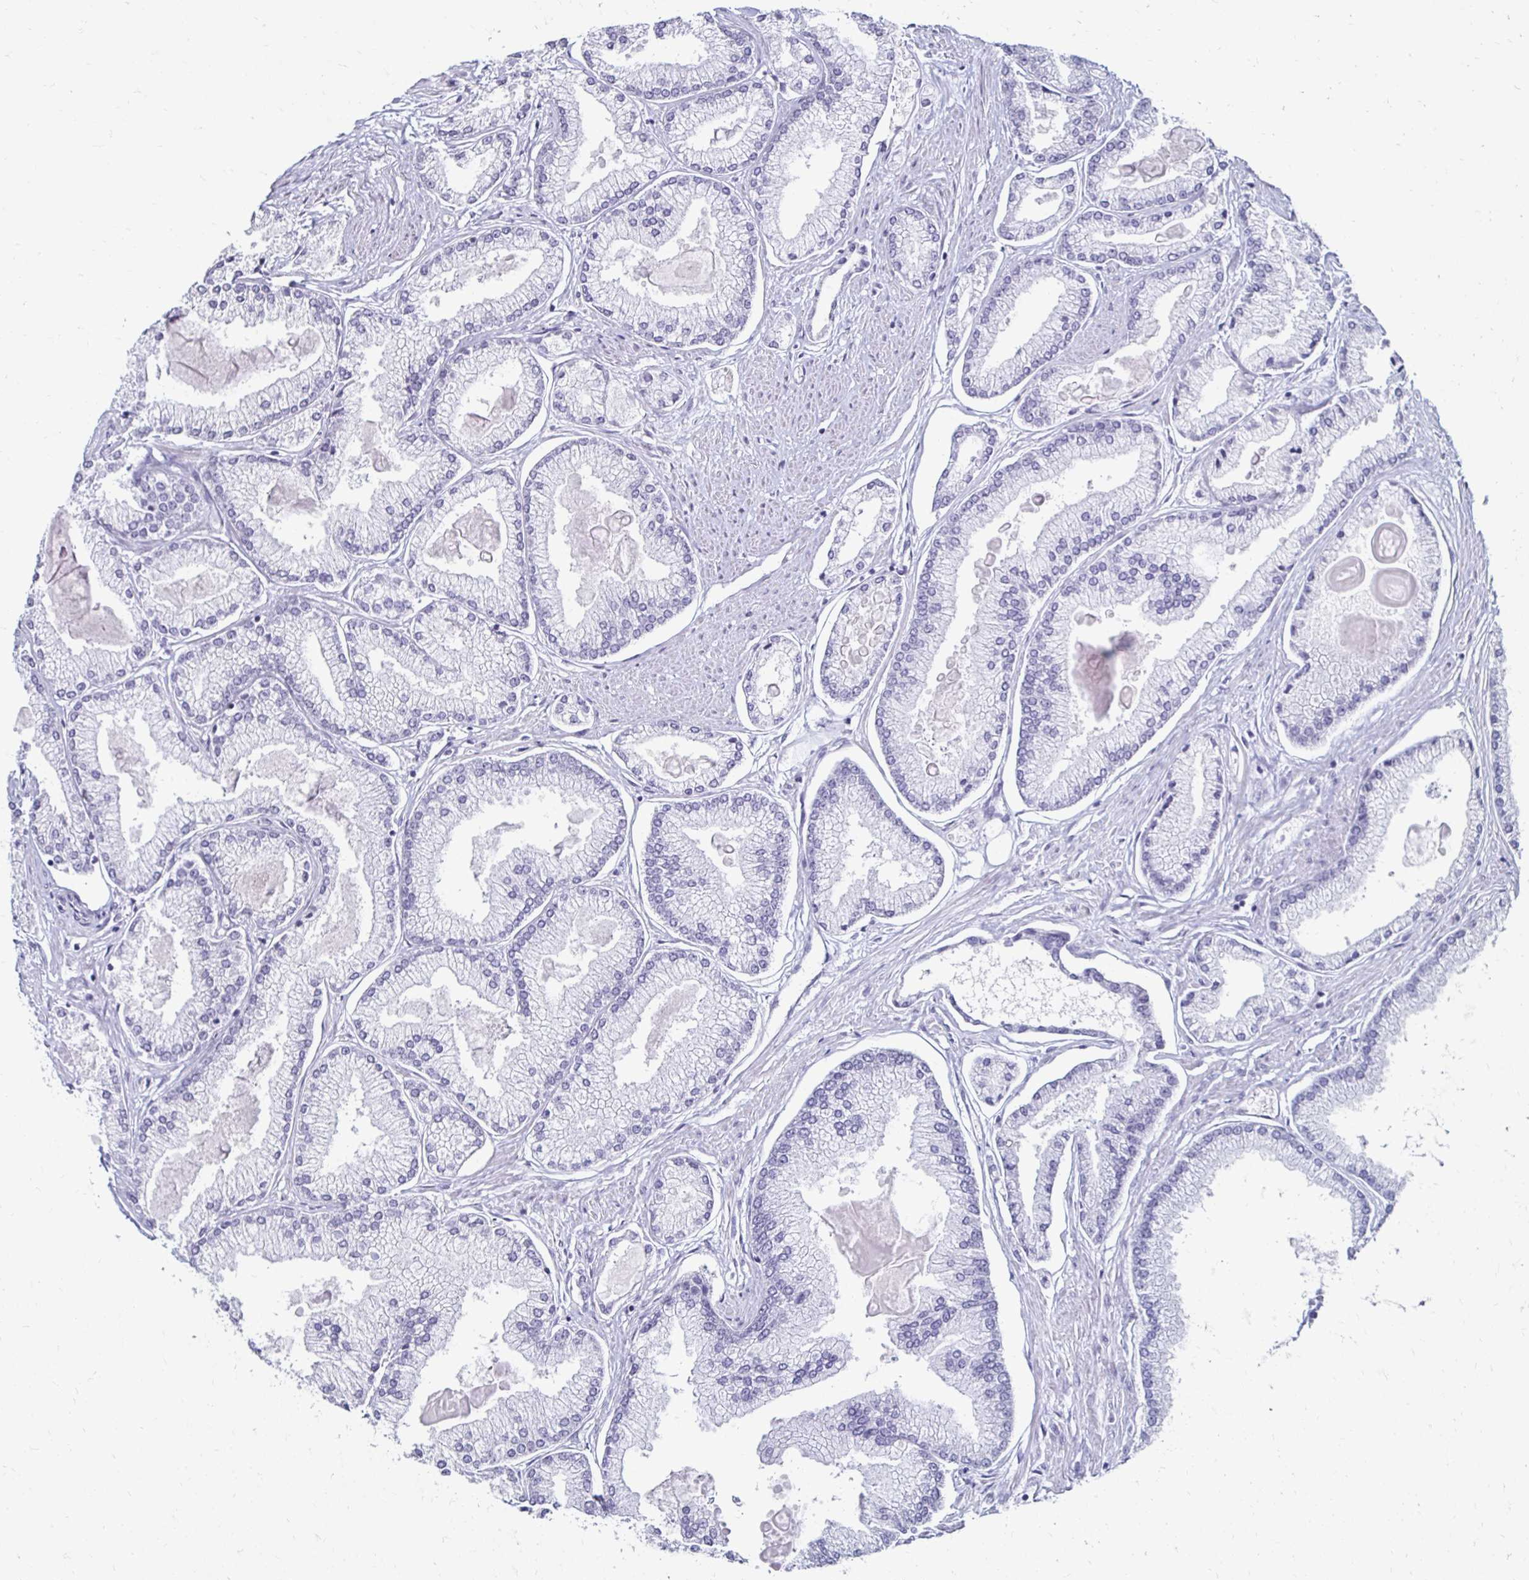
{"staining": {"intensity": "negative", "quantity": "none", "location": "none"}, "tissue": "prostate cancer", "cell_type": "Tumor cells", "image_type": "cancer", "snomed": [{"axis": "morphology", "description": "Adenocarcinoma, High grade"}, {"axis": "topography", "description": "Prostate"}], "caption": "A micrograph of prostate cancer (high-grade adenocarcinoma) stained for a protein shows no brown staining in tumor cells. (Immunohistochemistry (ihc), brightfield microscopy, high magnification).", "gene": "TOMM34", "patient": {"sex": "male", "age": 68}}